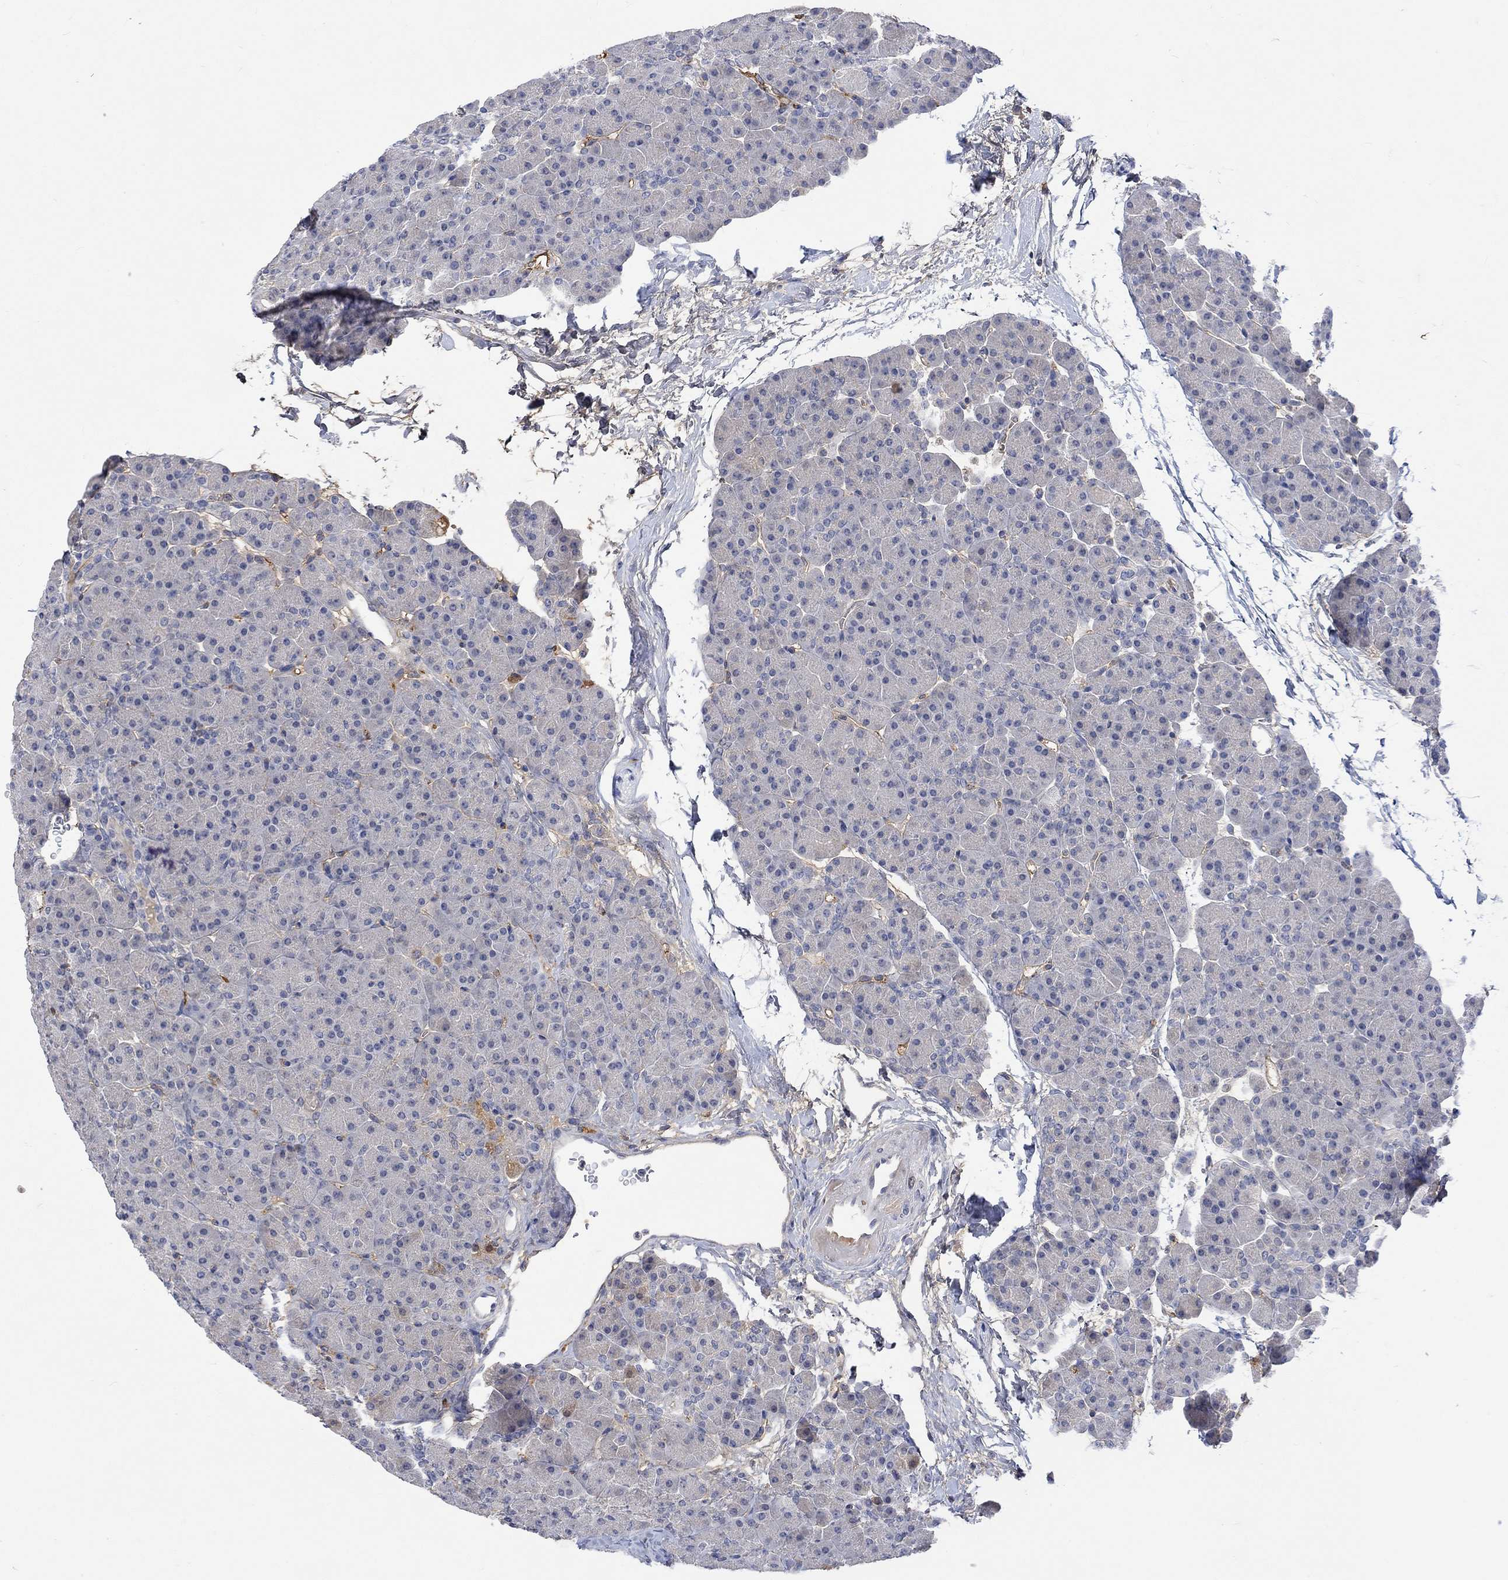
{"staining": {"intensity": "negative", "quantity": "none", "location": "none"}, "tissue": "pancreas", "cell_type": "Exocrine glandular cells", "image_type": "normal", "snomed": [{"axis": "morphology", "description": "Normal tissue, NOS"}, {"axis": "topography", "description": "Pancreas"}], "caption": "Protein analysis of normal pancreas shows no significant staining in exocrine glandular cells.", "gene": "MSTN", "patient": {"sex": "female", "age": 44}}